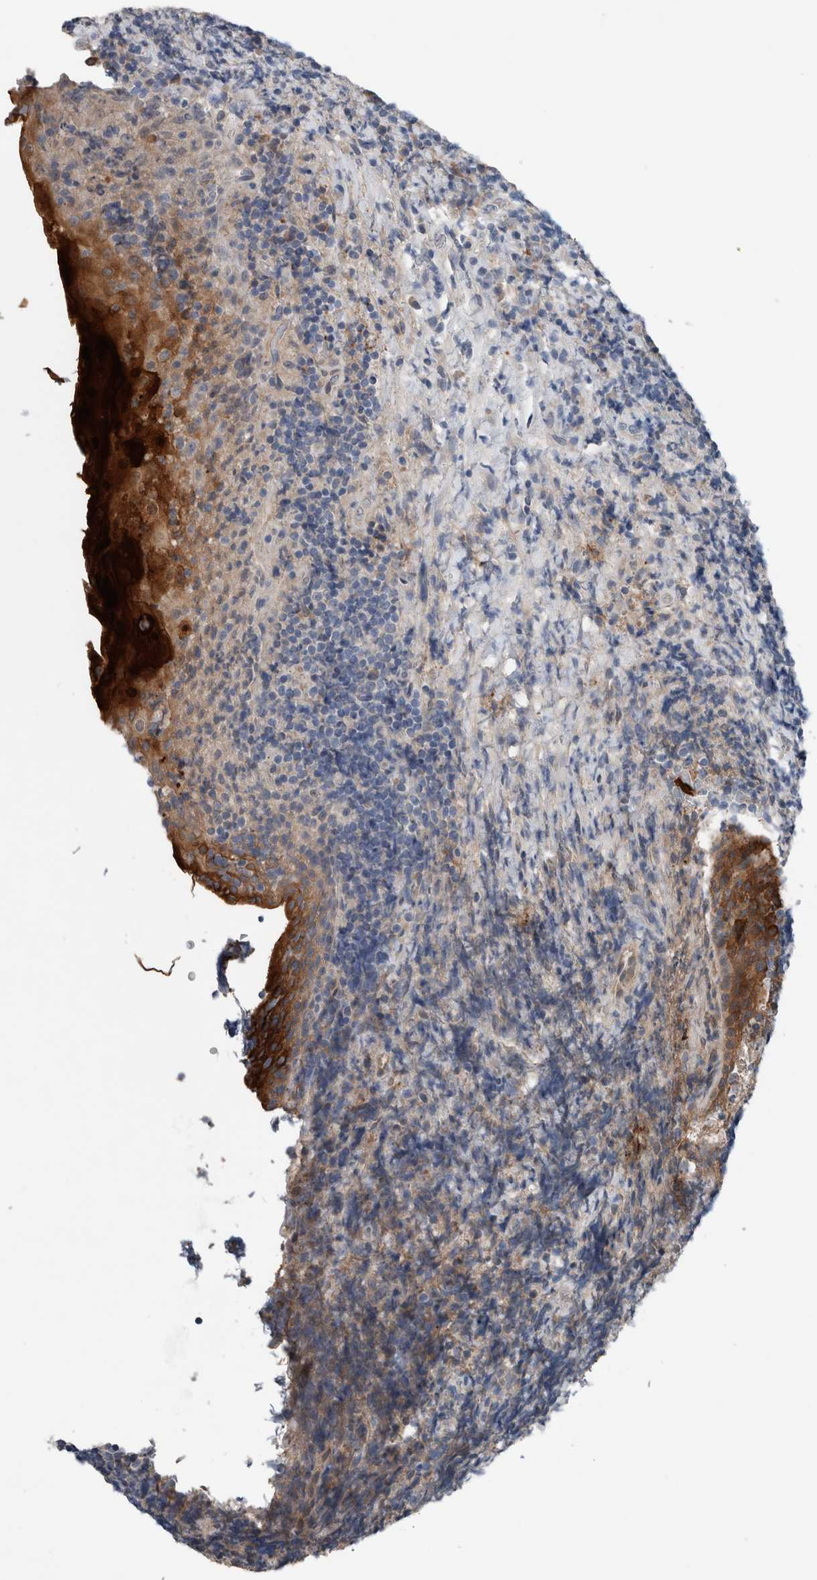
{"staining": {"intensity": "negative", "quantity": "none", "location": "none"}, "tissue": "lymphoma", "cell_type": "Tumor cells", "image_type": "cancer", "snomed": [{"axis": "morphology", "description": "Malignant lymphoma, non-Hodgkin's type, High grade"}, {"axis": "topography", "description": "Tonsil"}], "caption": "IHC micrograph of neoplastic tissue: lymphoma stained with DAB demonstrates no significant protein staining in tumor cells.", "gene": "CRNN", "patient": {"sex": "female", "age": 36}}